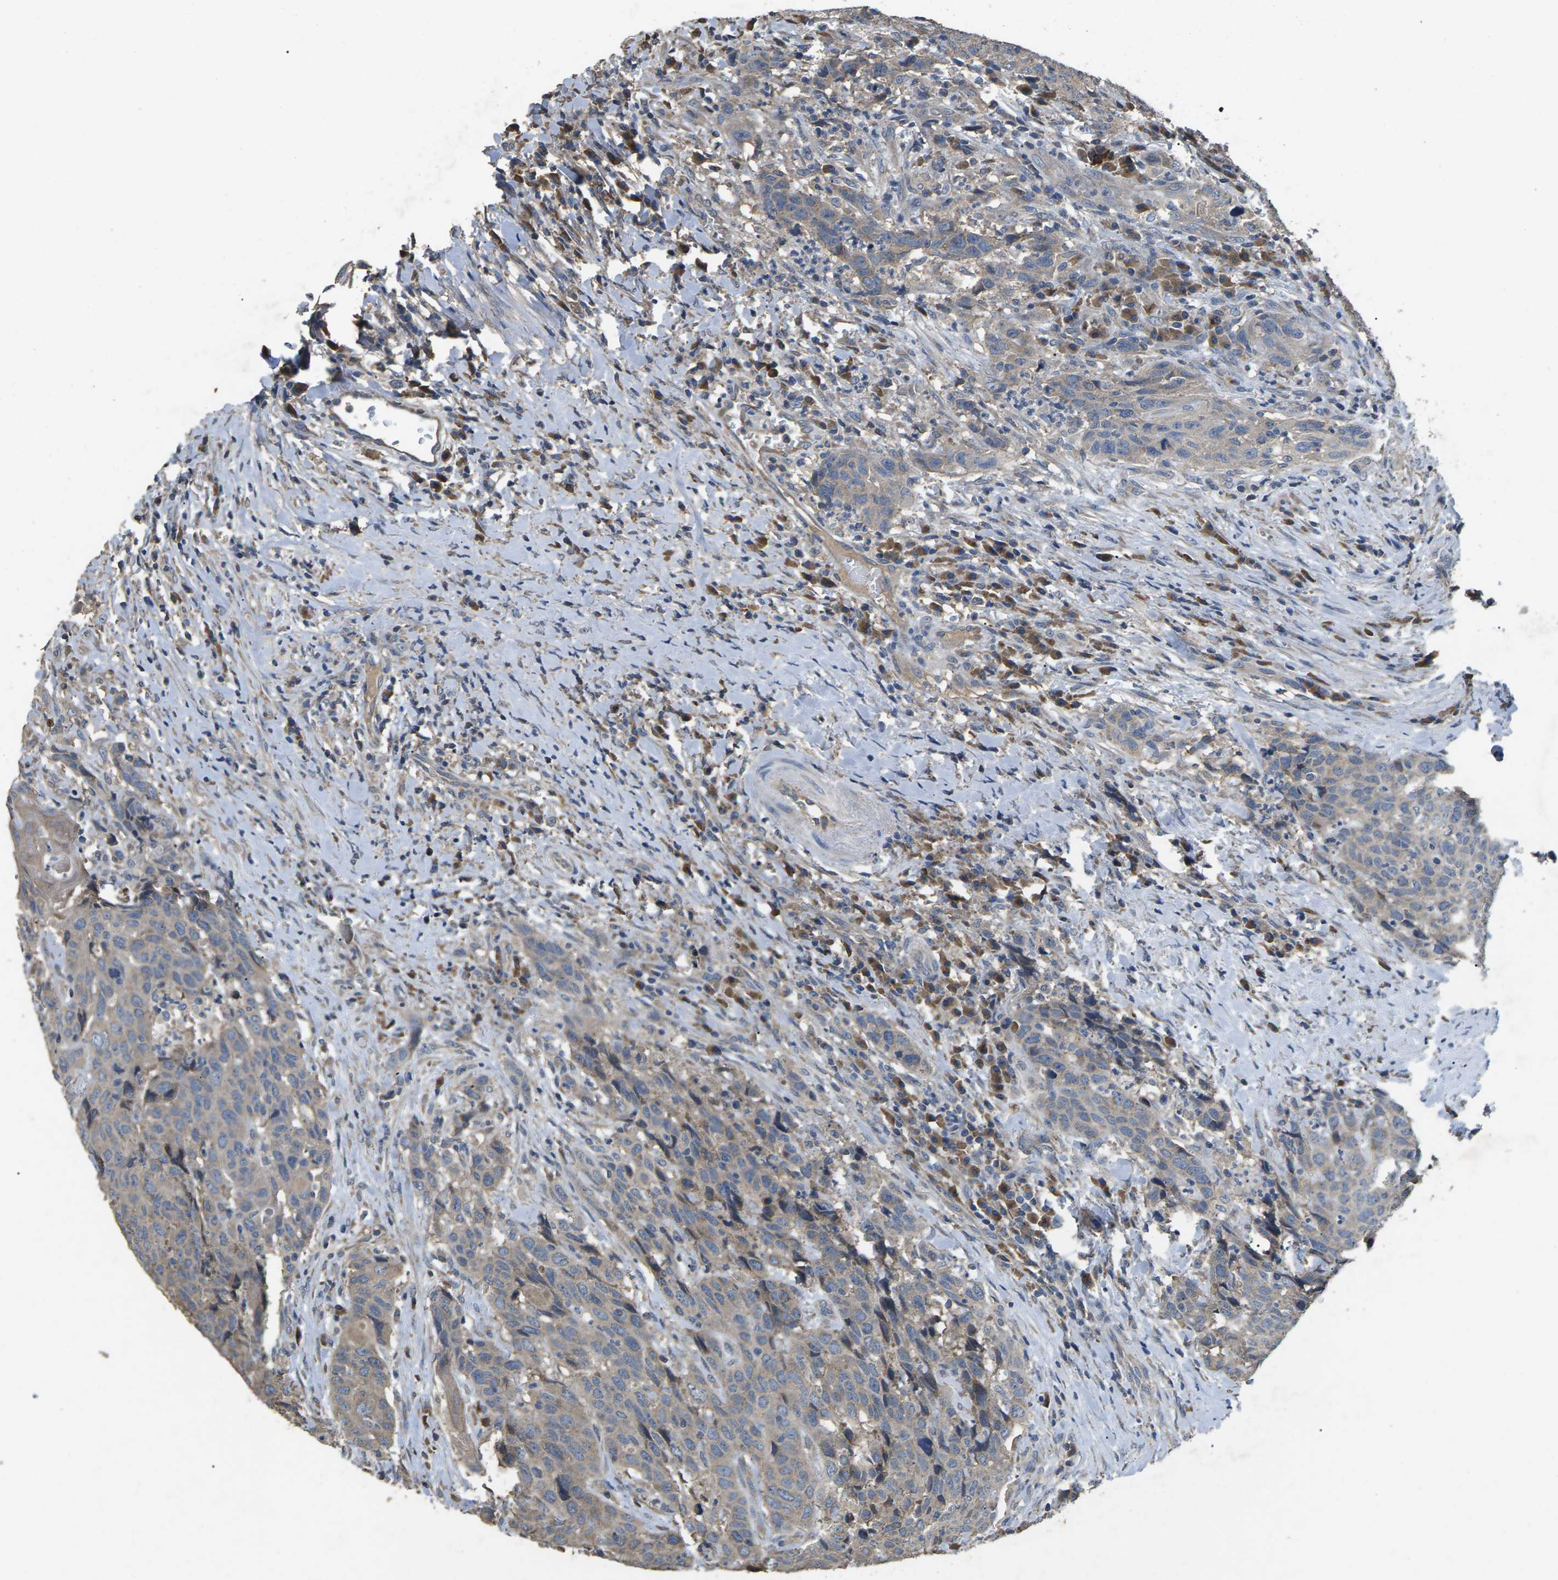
{"staining": {"intensity": "weak", "quantity": "<25%", "location": "cytoplasmic/membranous"}, "tissue": "head and neck cancer", "cell_type": "Tumor cells", "image_type": "cancer", "snomed": [{"axis": "morphology", "description": "Squamous cell carcinoma, NOS"}, {"axis": "topography", "description": "Head-Neck"}], "caption": "High power microscopy histopathology image of an immunohistochemistry photomicrograph of head and neck cancer, revealing no significant staining in tumor cells.", "gene": "B4GAT1", "patient": {"sex": "male", "age": 66}}